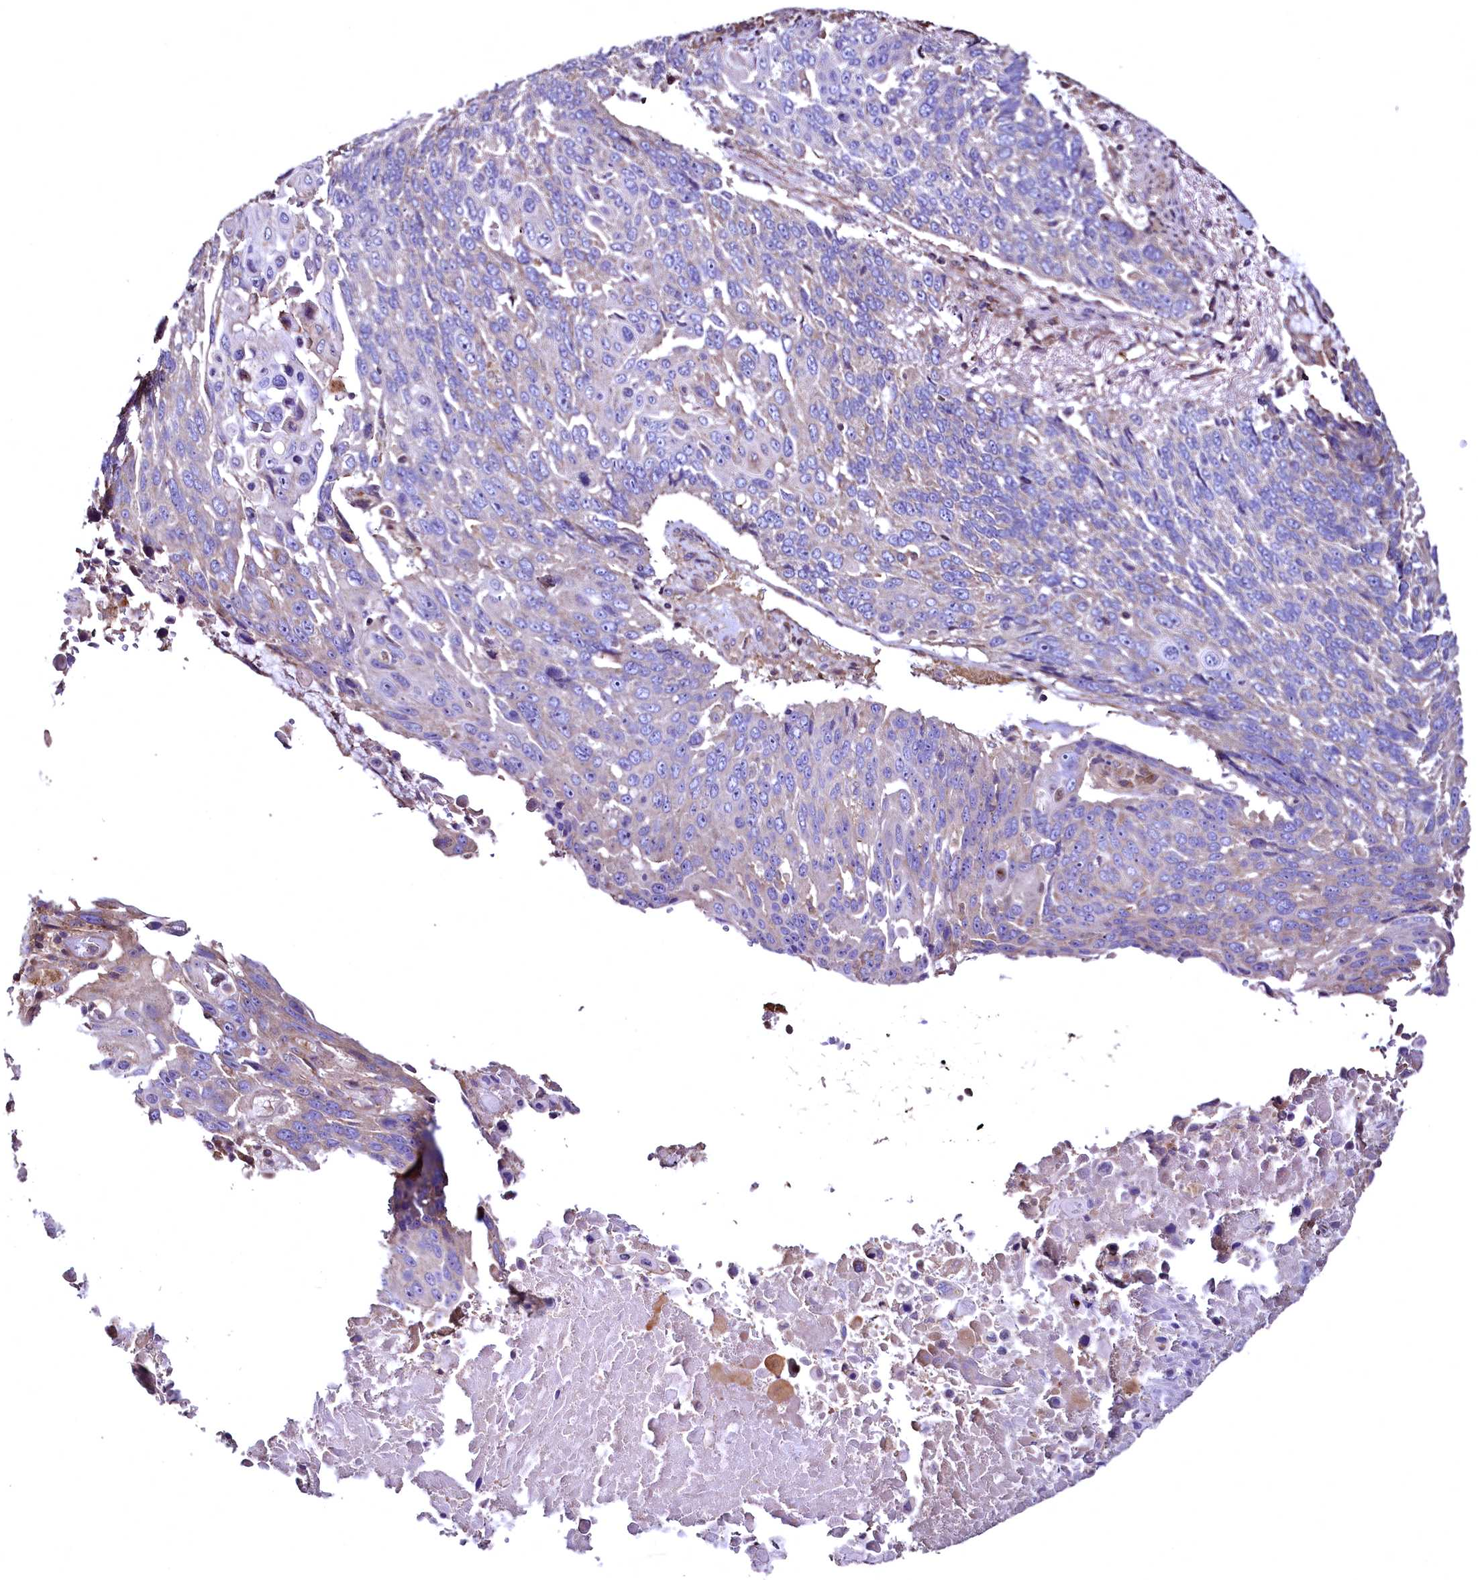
{"staining": {"intensity": "weak", "quantity": "<25%", "location": "cytoplasmic/membranous"}, "tissue": "lung cancer", "cell_type": "Tumor cells", "image_type": "cancer", "snomed": [{"axis": "morphology", "description": "Squamous cell carcinoma, NOS"}, {"axis": "topography", "description": "Lung"}], "caption": "This is an immunohistochemistry micrograph of lung cancer (squamous cell carcinoma). There is no expression in tumor cells.", "gene": "TBCEL", "patient": {"sex": "male", "age": 66}}